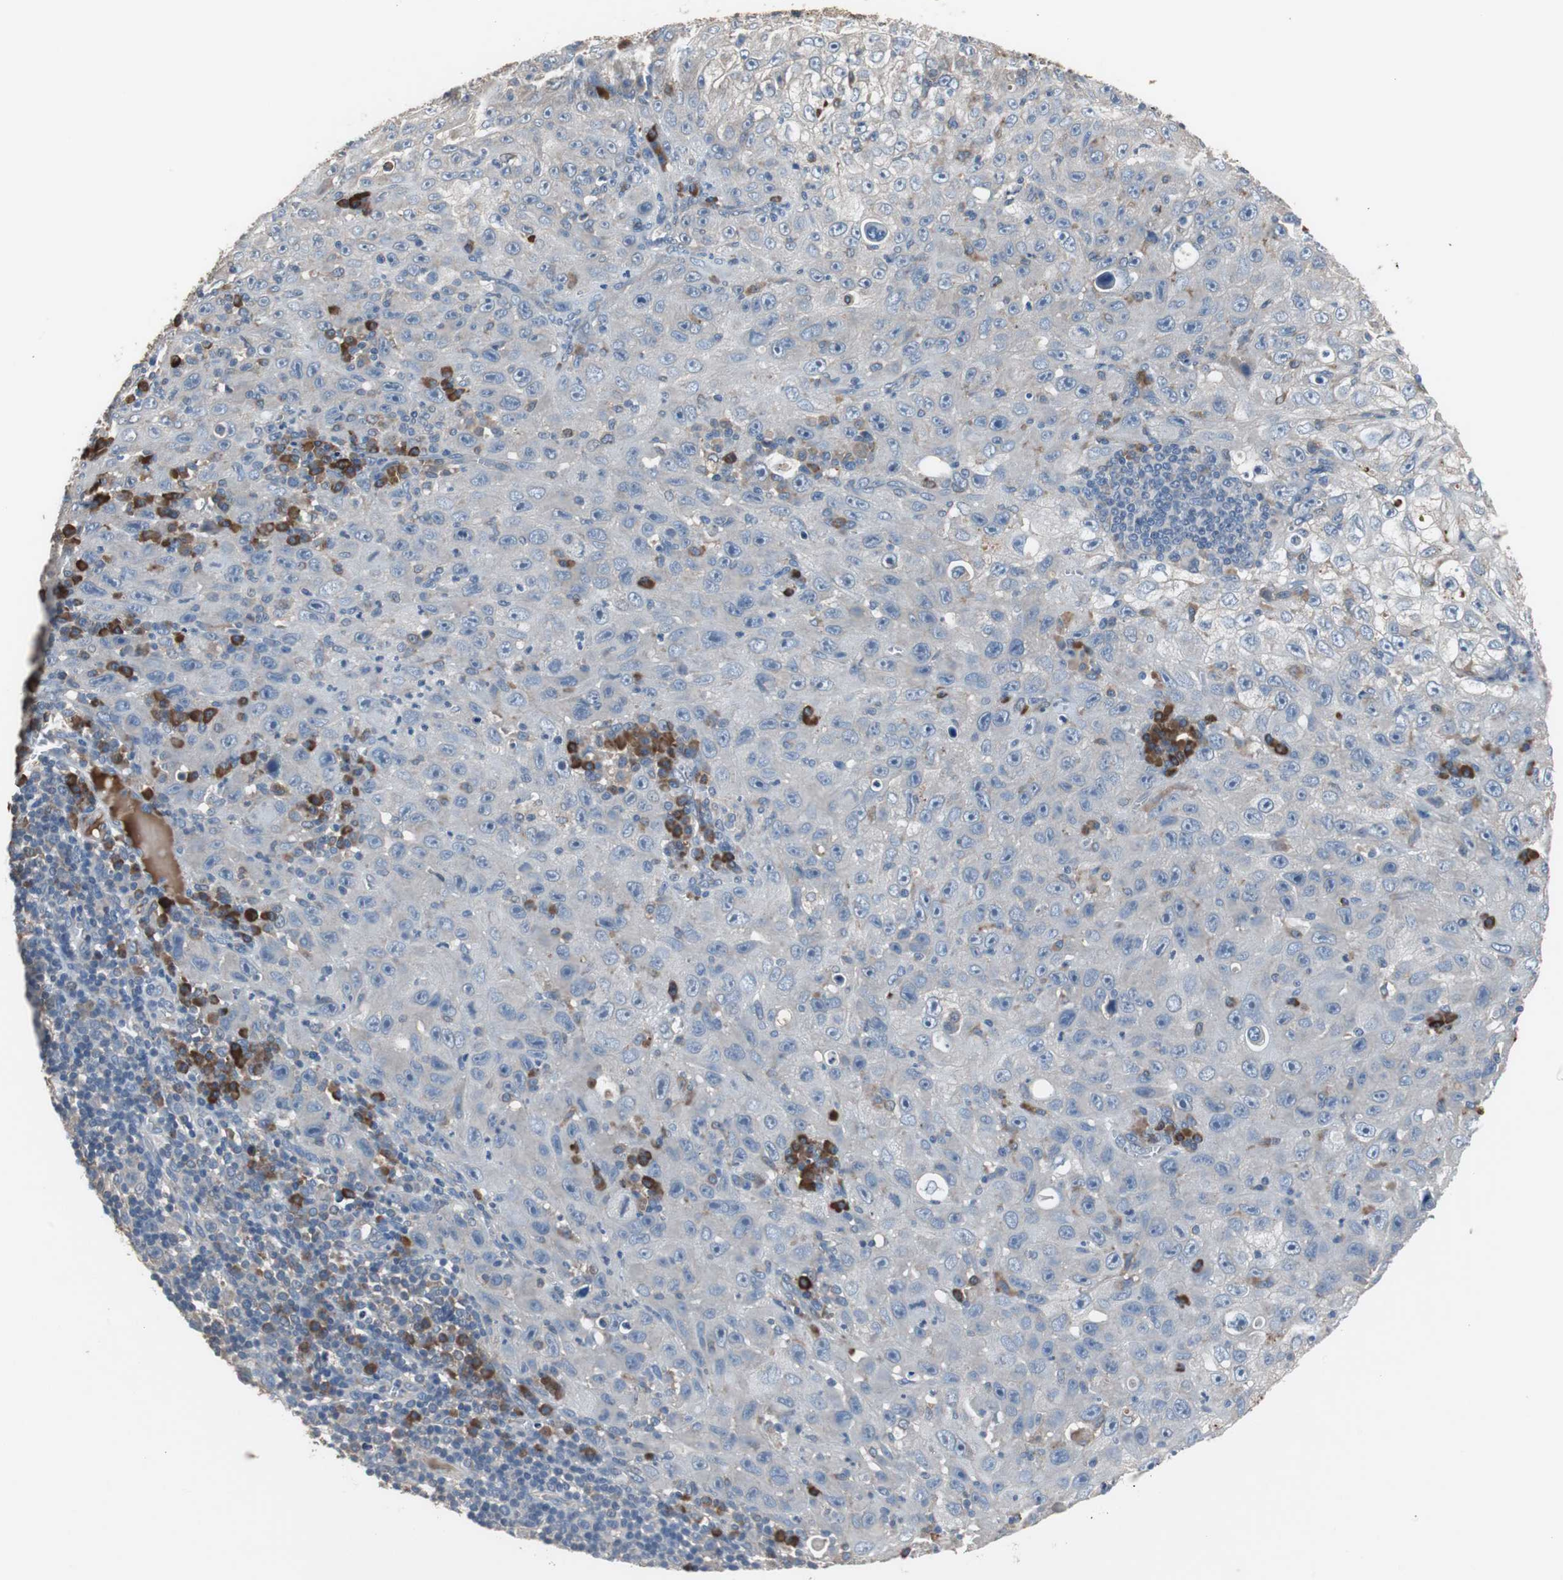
{"staining": {"intensity": "negative", "quantity": "none", "location": "none"}, "tissue": "skin cancer", "cell_type": "Tumor cells", "image_type": "cancer", "snomed": [{"axis": "morphology", "description": "Squamous cell carcinoma, NOS"}, {"axis": "topography", "description": "Skin"}], "caption": "A high-resolution histopathology image shows immunohistochemistry (IHC) staining of squamous cell carcinoma (skin), which displays no significant positivity in tumor cells. (DAB (3,3'-diaminobenzidine) IHC, high magnification).", "gene": "SORT1", "patient": {"sex": "male", "age": 75}}